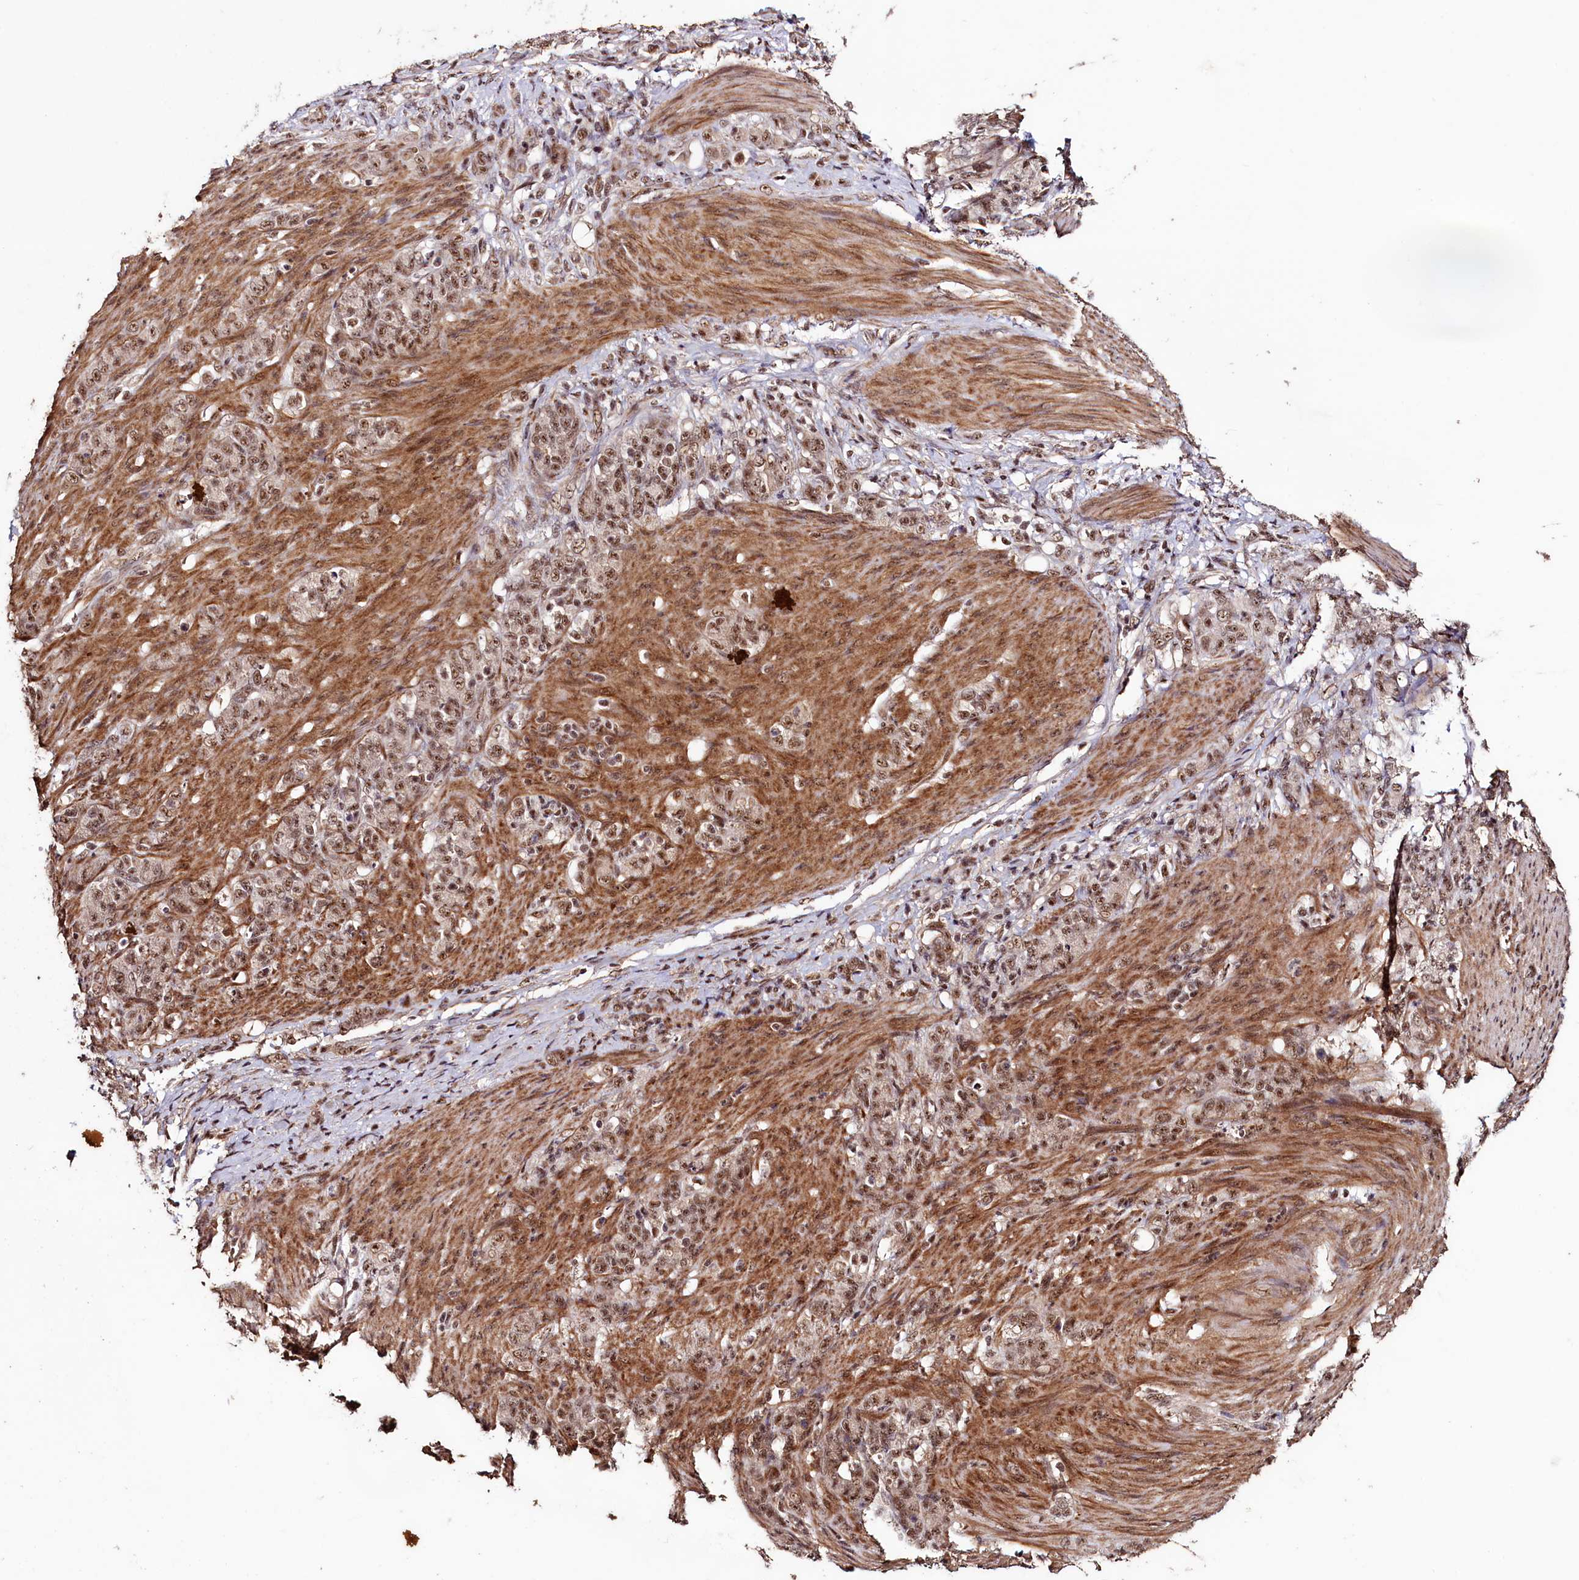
{"staining": {"intensity": "moderate", "quantity": ">75%", "location": "nuclear"}, "tissue": "stomach cancer", "cell_type": "Tumor cells", "image_type": "cancer", "snomed": [{"axis": "morphology", "description": "Adenocarcinoma, NOS"}, {"axis": "topography", "description": "Stomach"}], "caption": "Human stomach cancer (adenocarcinoma) stained for a protein (brown) reveals moderate nuclear positive positivity in approximately >75% of tumor cells.", "gene": "SFSWAP", "patient": {"sex": "female", "age": 79}}